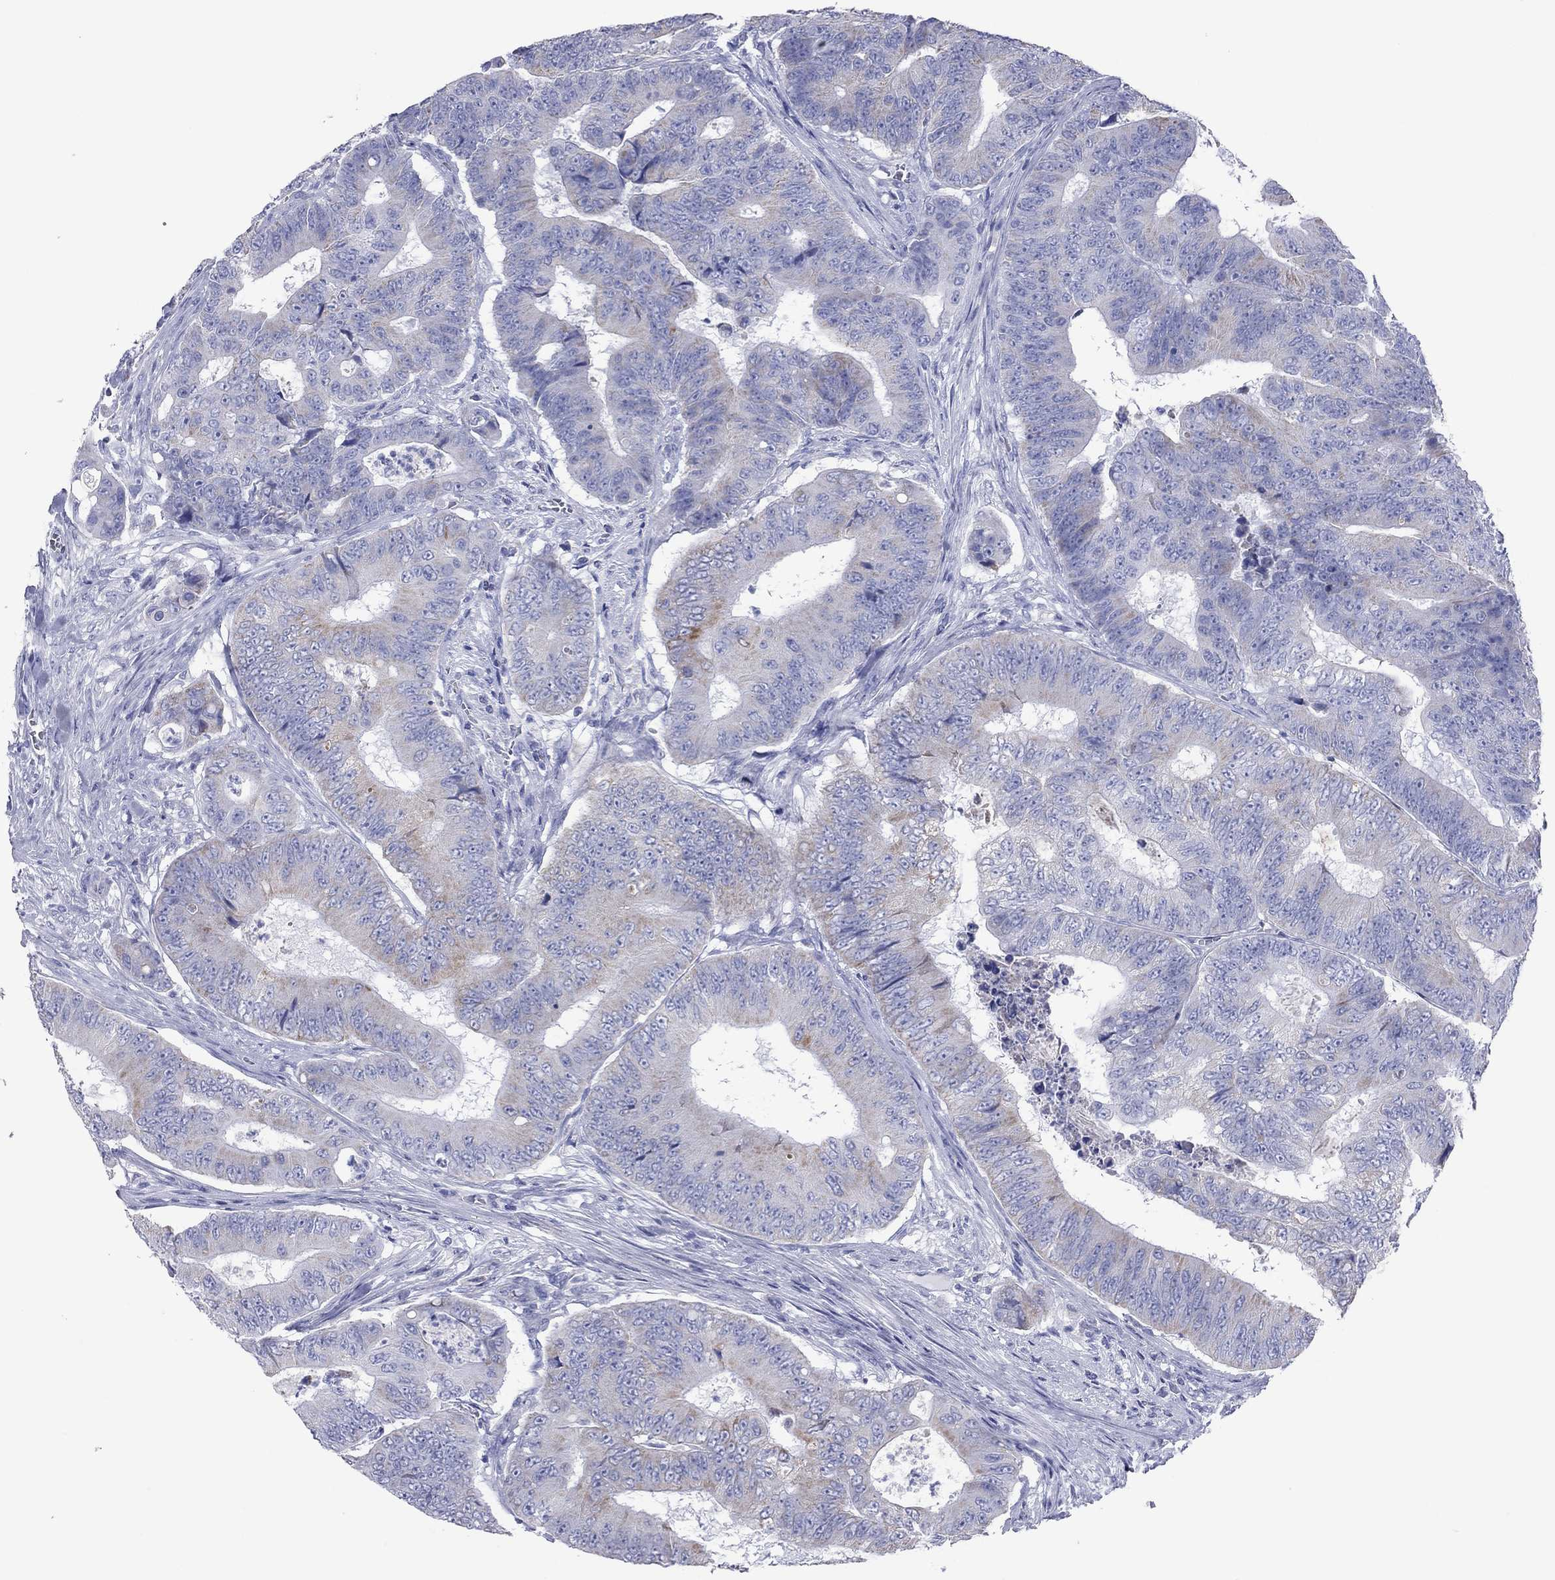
{"staining": {"intensity": "moderate", "quantity": "<25%", "location": "cytoplasmic/membranous"}, "tissue": "colorectal cancer", "cell_type": "Tumor cells", "image_type": "cancer", "snomed": [{"axis": "morphology", "description": "Adenocarcinoma, NOS"}, {"axis": "topography", "description": "Colon"}], "caption": "A brown stain shows moderate cytoplasmic/membranous staining of a protein in colorectal adenocarcinoma tumor cells.", "gene": "VSIG10", "patient": {"sex": "female", "age": 48}}